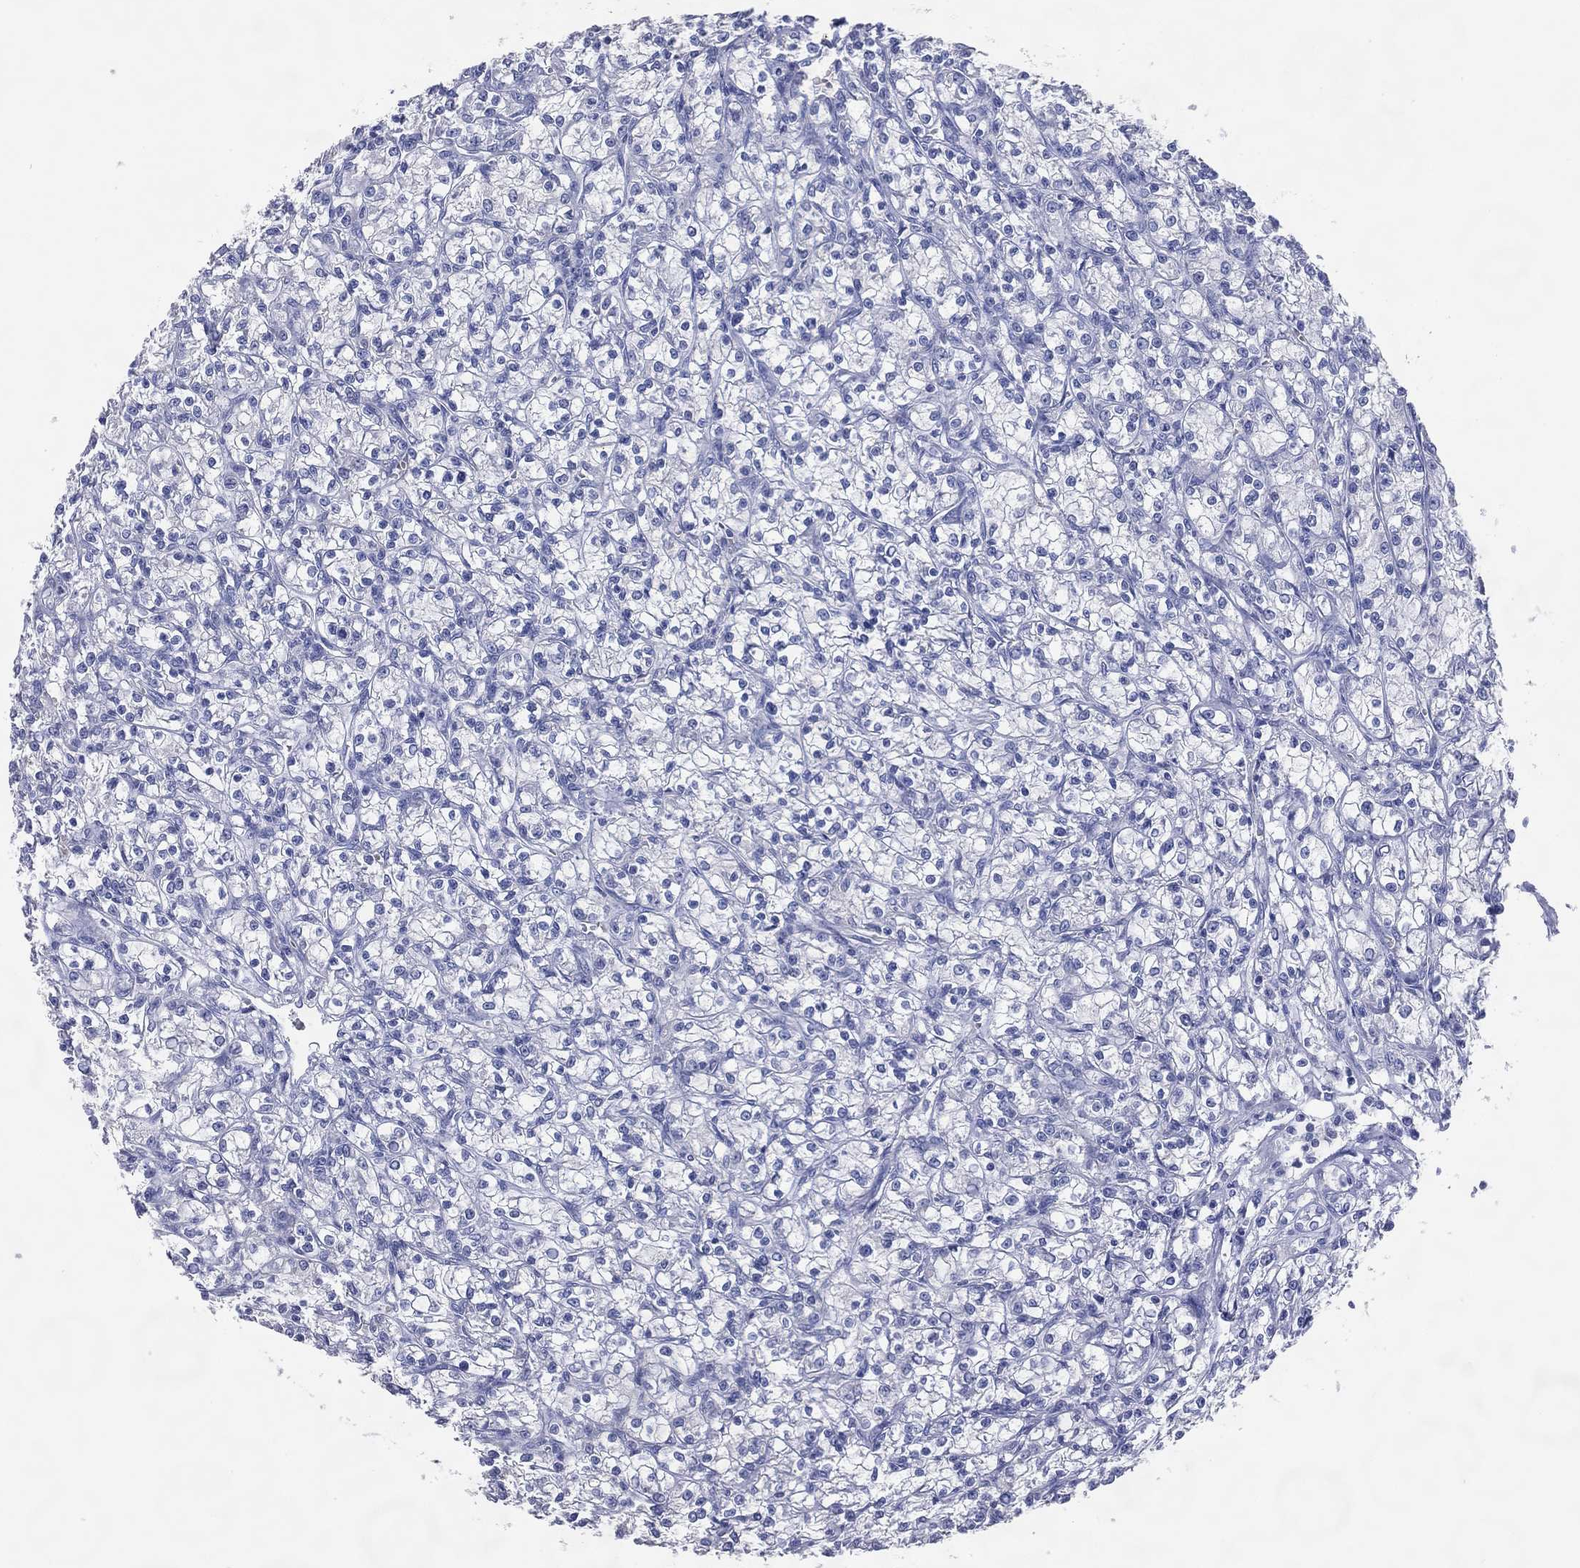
{"staining": {"intensity": "negative", "quantity": "none", "location": "none"}, "tissue": "renal cancer", "cell_type": "Tumor cells", "image_type": "cancer", "snomed": [{"axis": "morphology", "description": "Adenocarcinoma, NOS"}, {"axis": "topography", "description": "Kidney"}], "caption": "This histopathology image is of adenocarcinoma (renal) stained with IHC to label a protein in brown with the nuclei are counter-stained blue. There is no expression in tumor cells.", "gene": "DNAH6", "patient": {"sex": "female", "age": 59}}